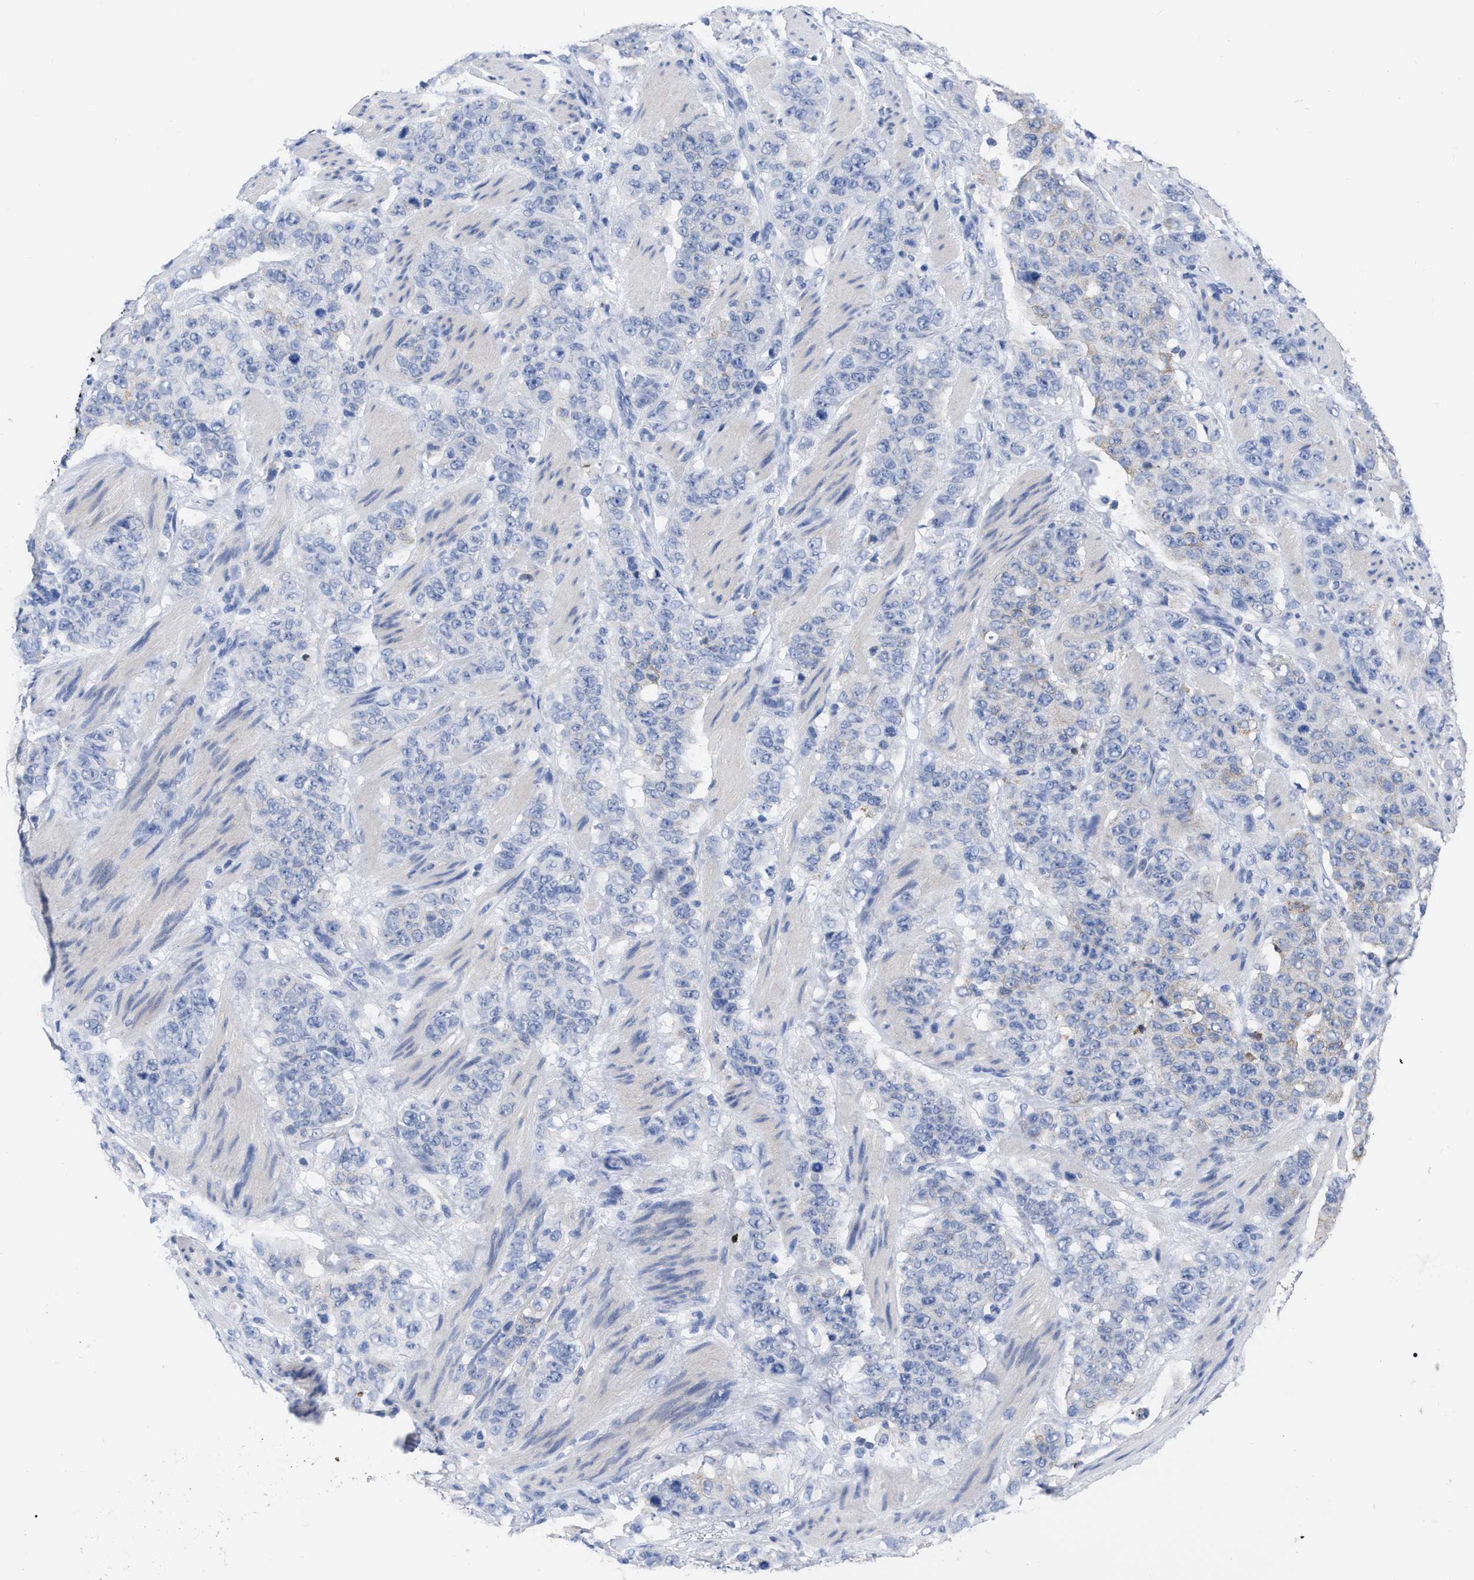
{"staining": {"intensity": "negative", "quantity": "none", "location": "none"}, "tissue": "stomach cancer", "cell_type": "Tumor cells", "image_type": "cancer", "snomed": [{"axis": "morphology", "description": "Adenocarcinoma, NOS"}, {"axis": "topography", "description": "Stomach"}], "caption": "This is an immunohistochemistry (IHC) image of human adenocarcinoma (stomach). There is no staining in tumor cells.", "gene": "ANXA13", "patient": {"sex": "male", "age": 48}}